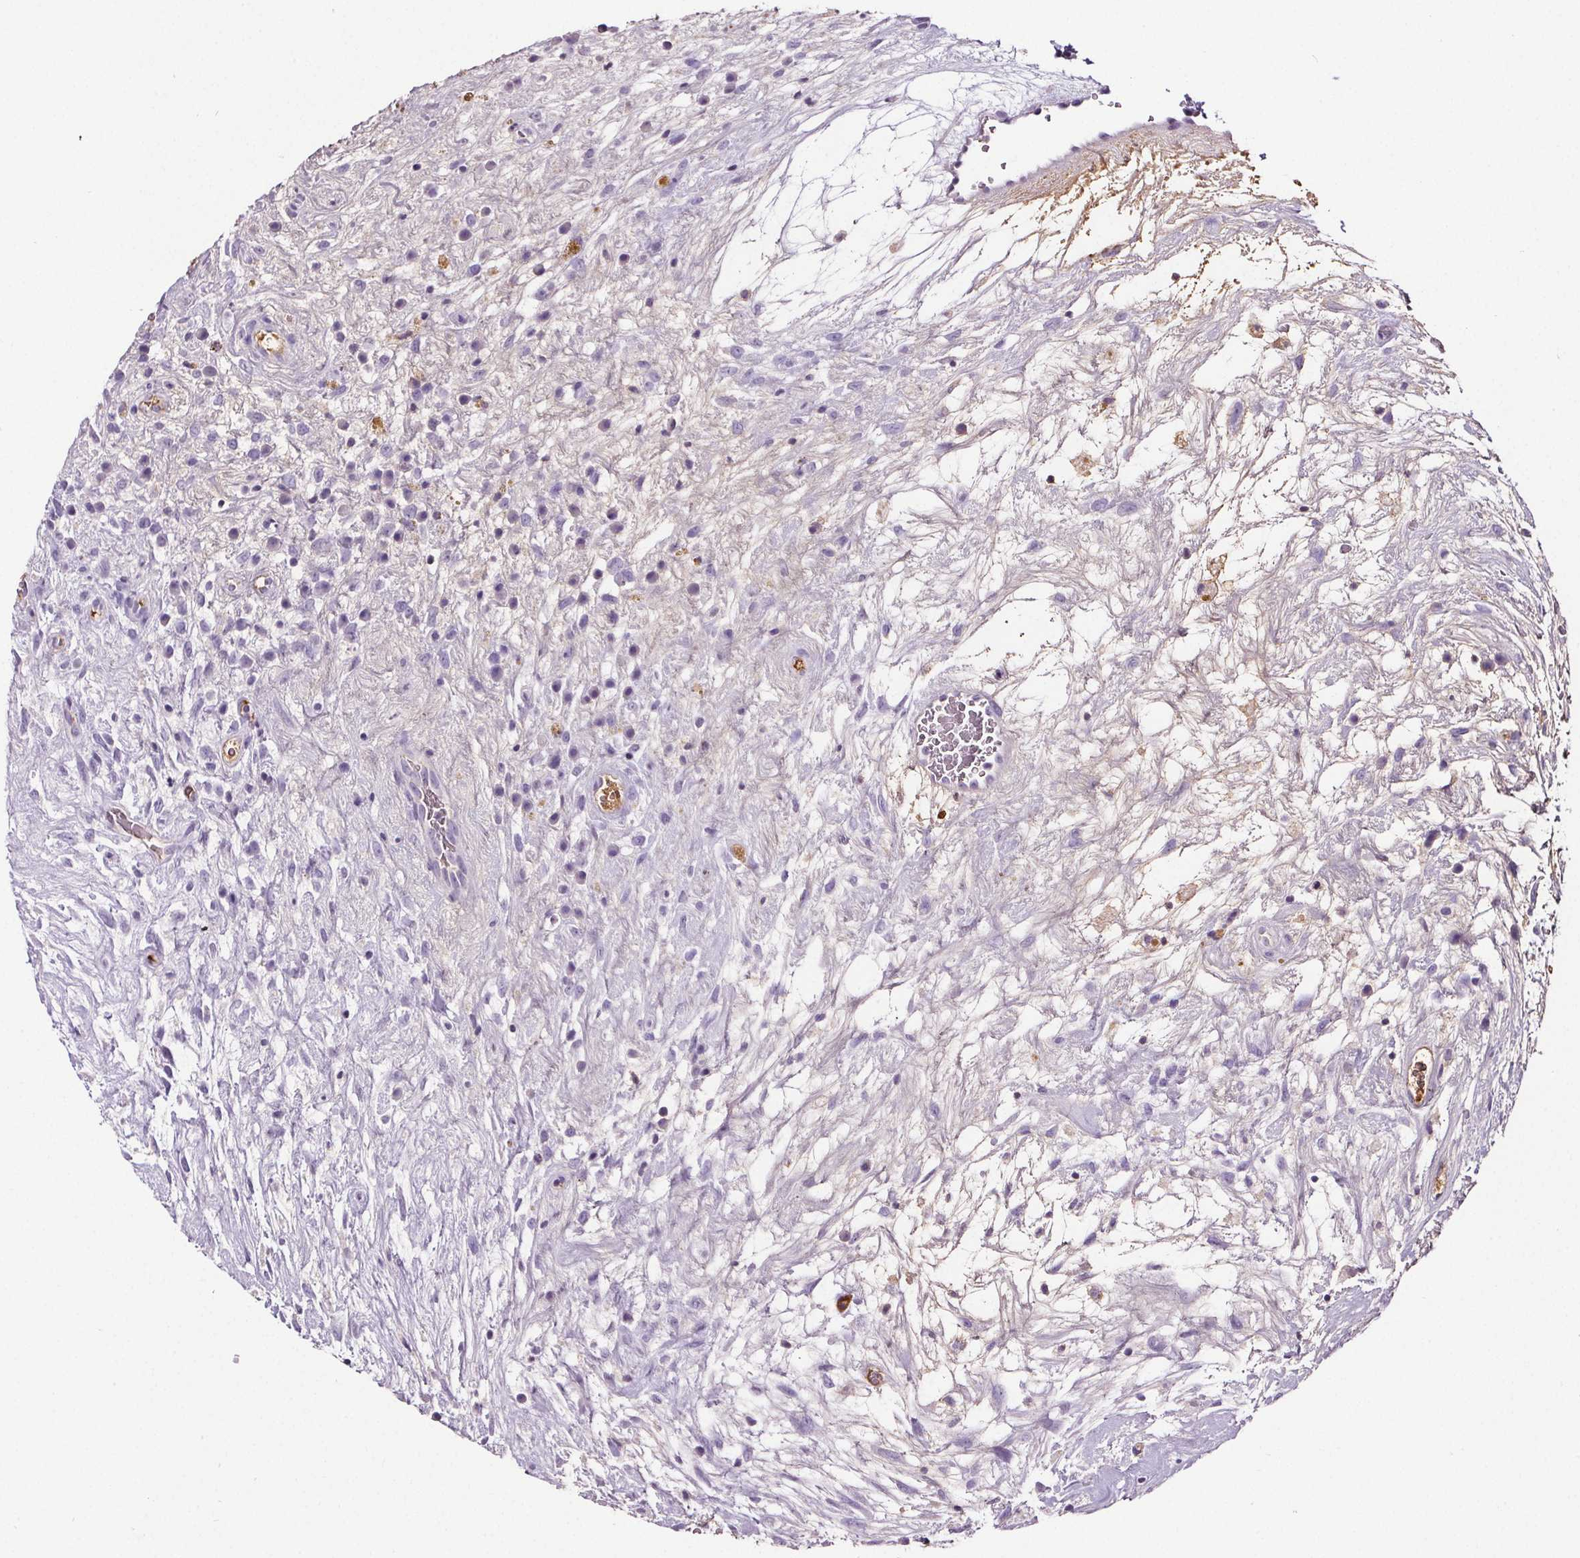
{"staining": {"intensity": "negative", "quantity": "none", "location": "none"}, "tissue": "testis cancer", "cell_type": "Tumor cells", "image_type": "cancer", "snomed": [{"axis": "morphology", "description": "Normal tissue, NOS"}, {"axis": "morphology", "description": "Carcinoma, Embryonal, NOS"}, {"axis": "topography", "description": "Testis"}], "caption": "High magnification brightfield microscopy of testis cancer (embryonal carcinoma) stained with DAB (3,3'-diaminobenzidine) (brown) and counterstained with hematoxylin (blue): tumor cells show no significant positivity.", "gene": "CD5L", "patient": {"sex": "male", "age": 32}}